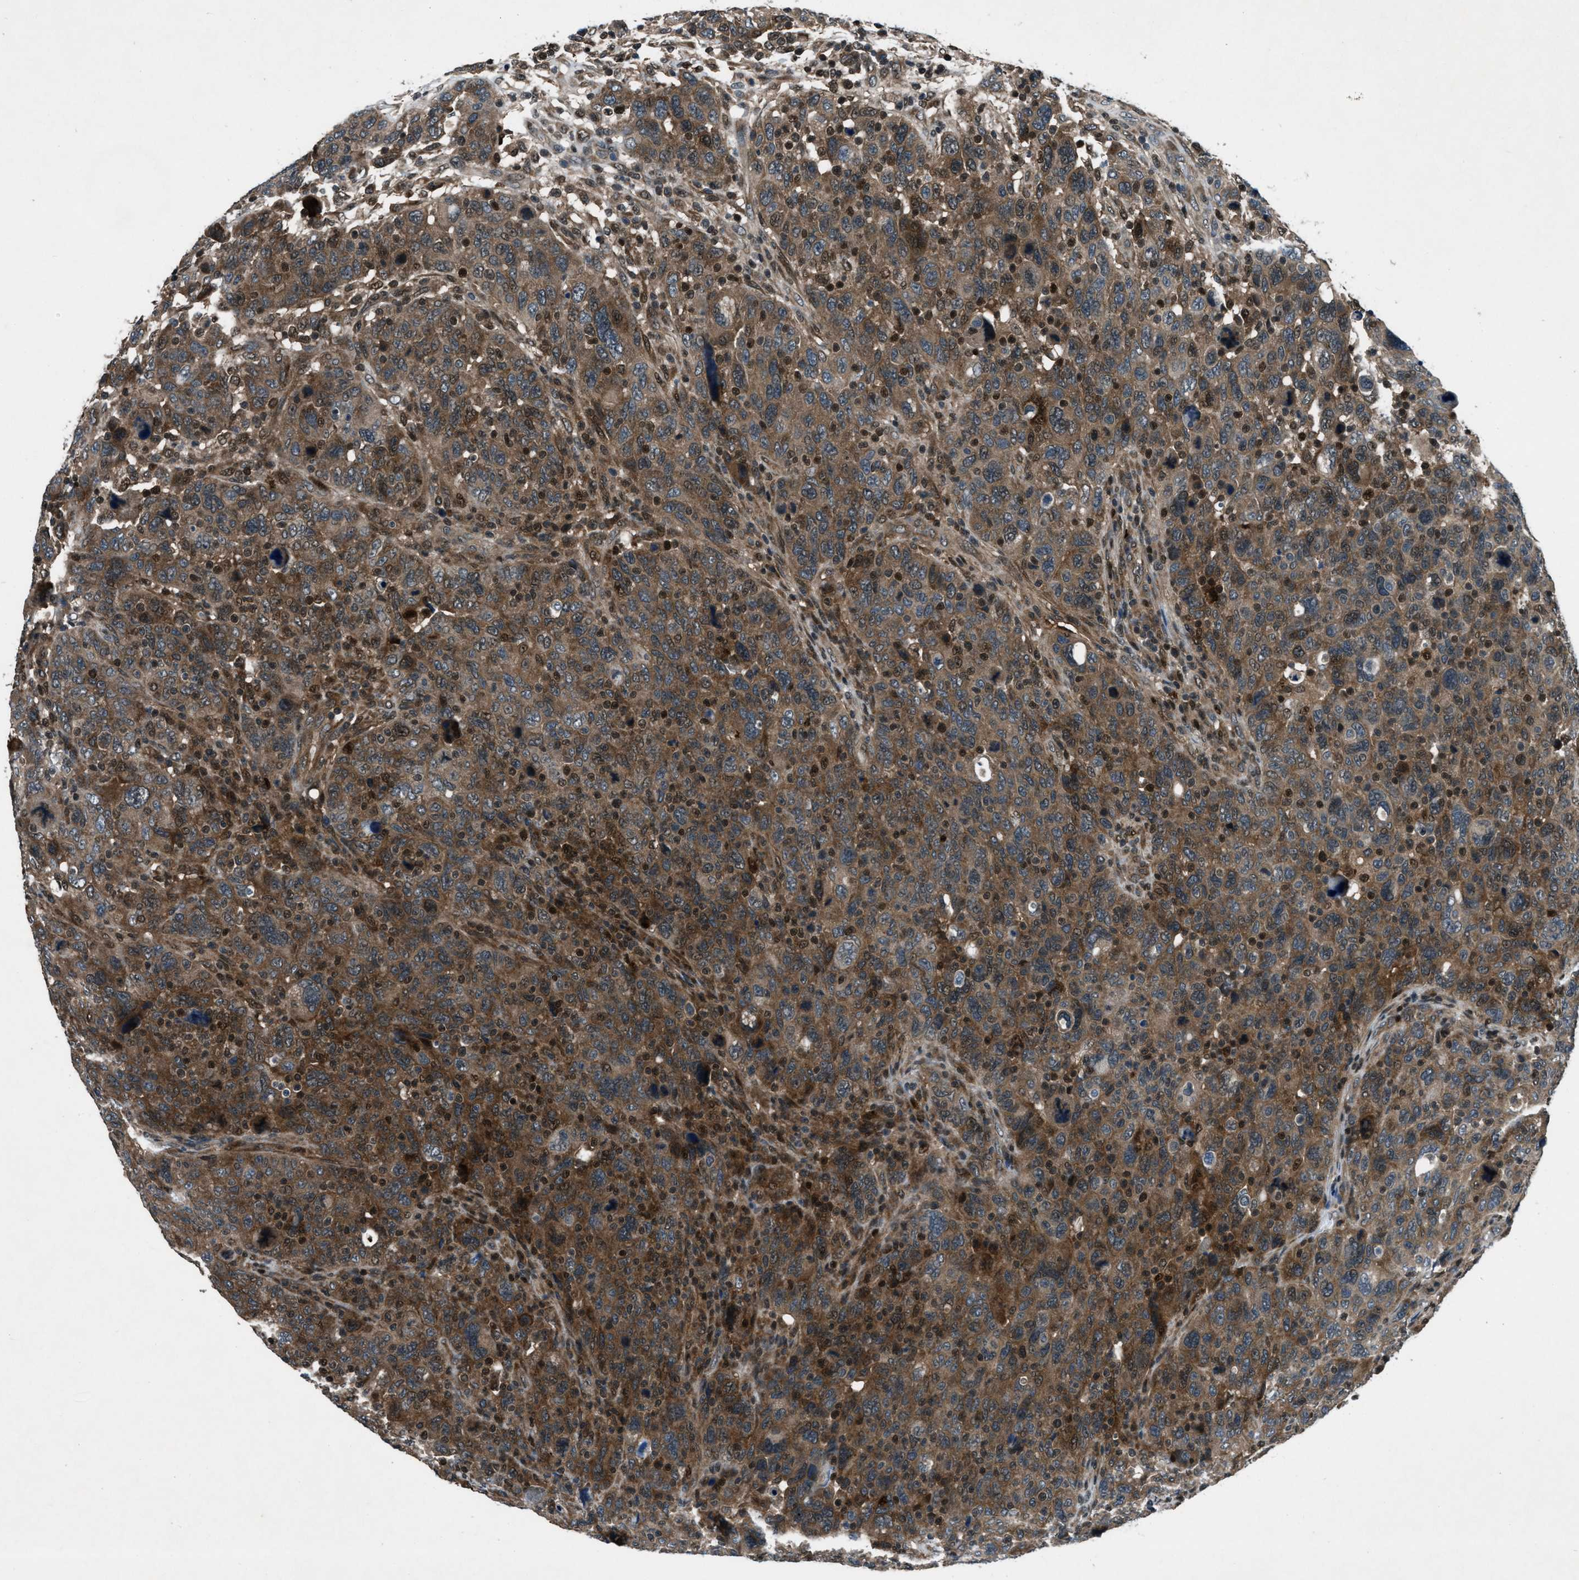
{"staining": {"intensity": "moderate", "quantity": ">75%", "location": "cytoplasmic/membranous"}, "tissue": "breast cancer", "cell_type": "Tumor cells", "image_type": "cancer", "snomed": [{"axis": "morphology", "description": "Duct carcinoma"}, {"axis": "topography", "description": "Breast"}], "caption": "IHC micrograph of breast cancer stained for a protein (brown), which shows medium levels of moderate cytoplasmic/membranous positivity in about >75% of tumor cells.", "gene": "EPSTI1", "patient": {"sex": "female", "age": 37}}